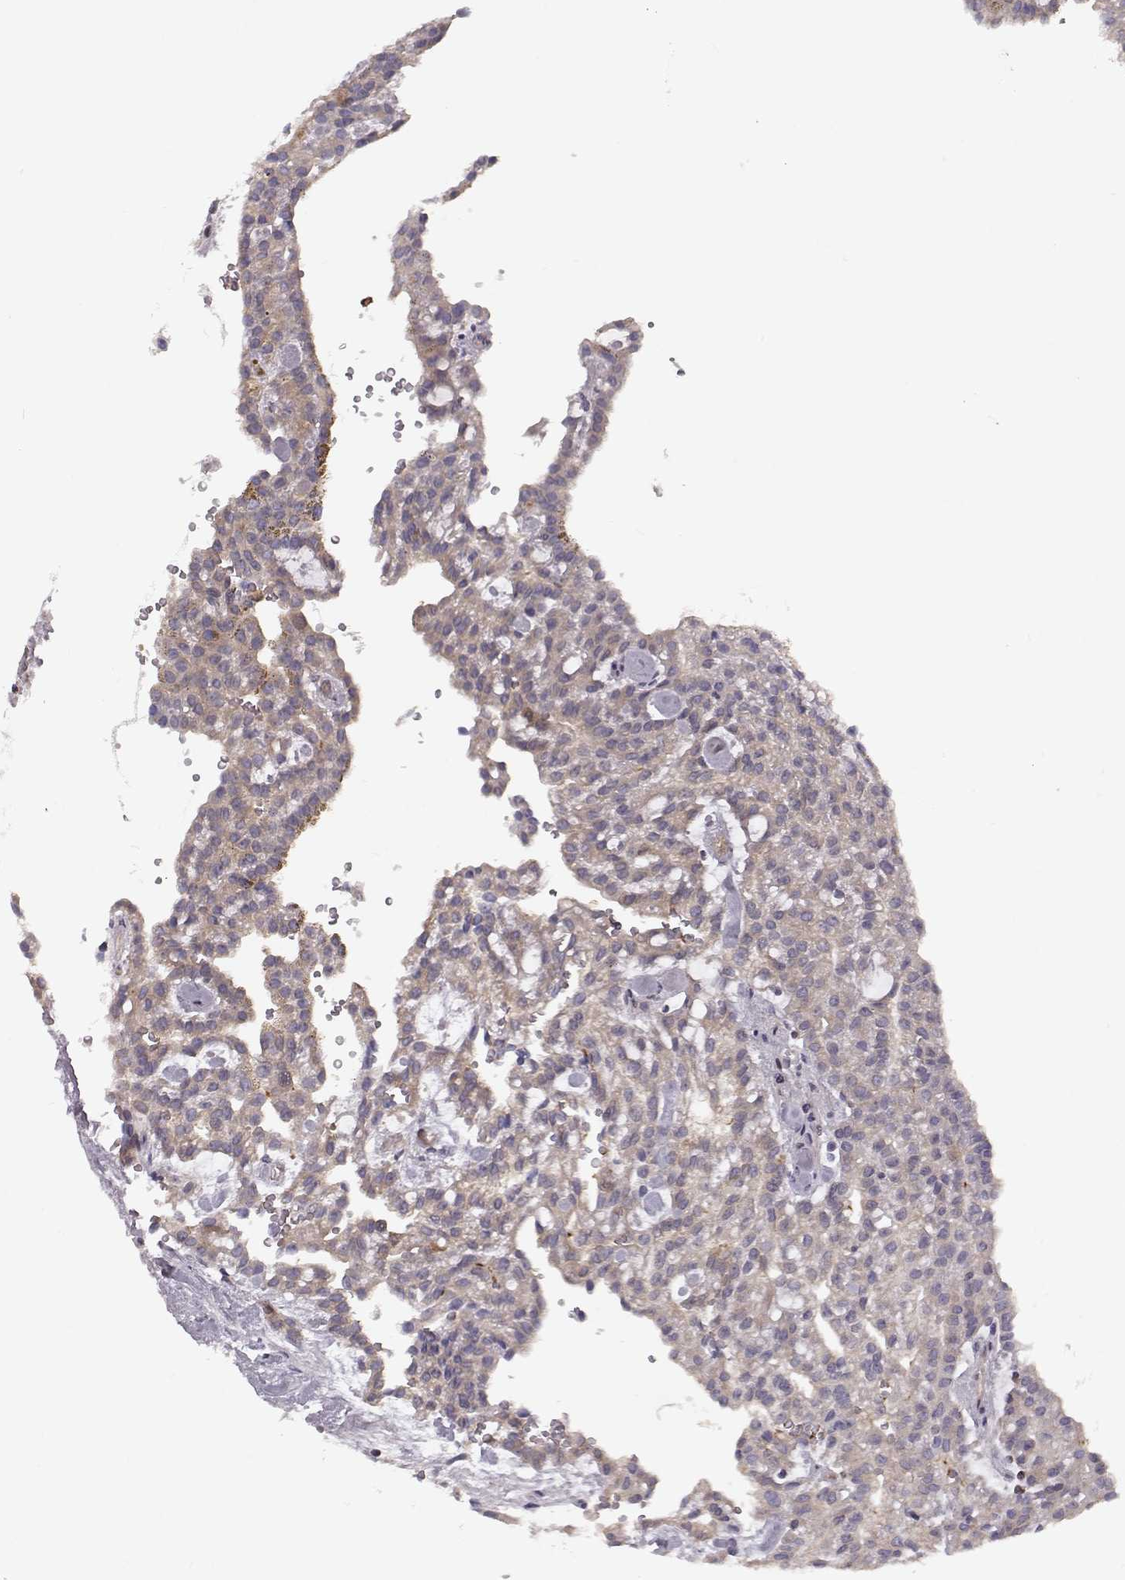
{"staining": {"intensity": "weak", "quantity": "25%-75%", "location": "cytoplasmic/membranous"}, "tissue": "renal cancer", "cell_type": "Tumor cells", "image_type": "cancer", "snomed": [{"axis": "morphology", "description": "Adenocarcinoma, NOS"}, {"axis": "topography", "description": "Kidney"}], "caption": "This is a micrograph of immunohistochemistry (IHC) staining of renal cancer (adenocarcinoma), which shows weak staining in the cytoplasmic/membranous of tumor cells.", "gene": "RANBP1", "patient": {"sex": "male", "age": 63}}